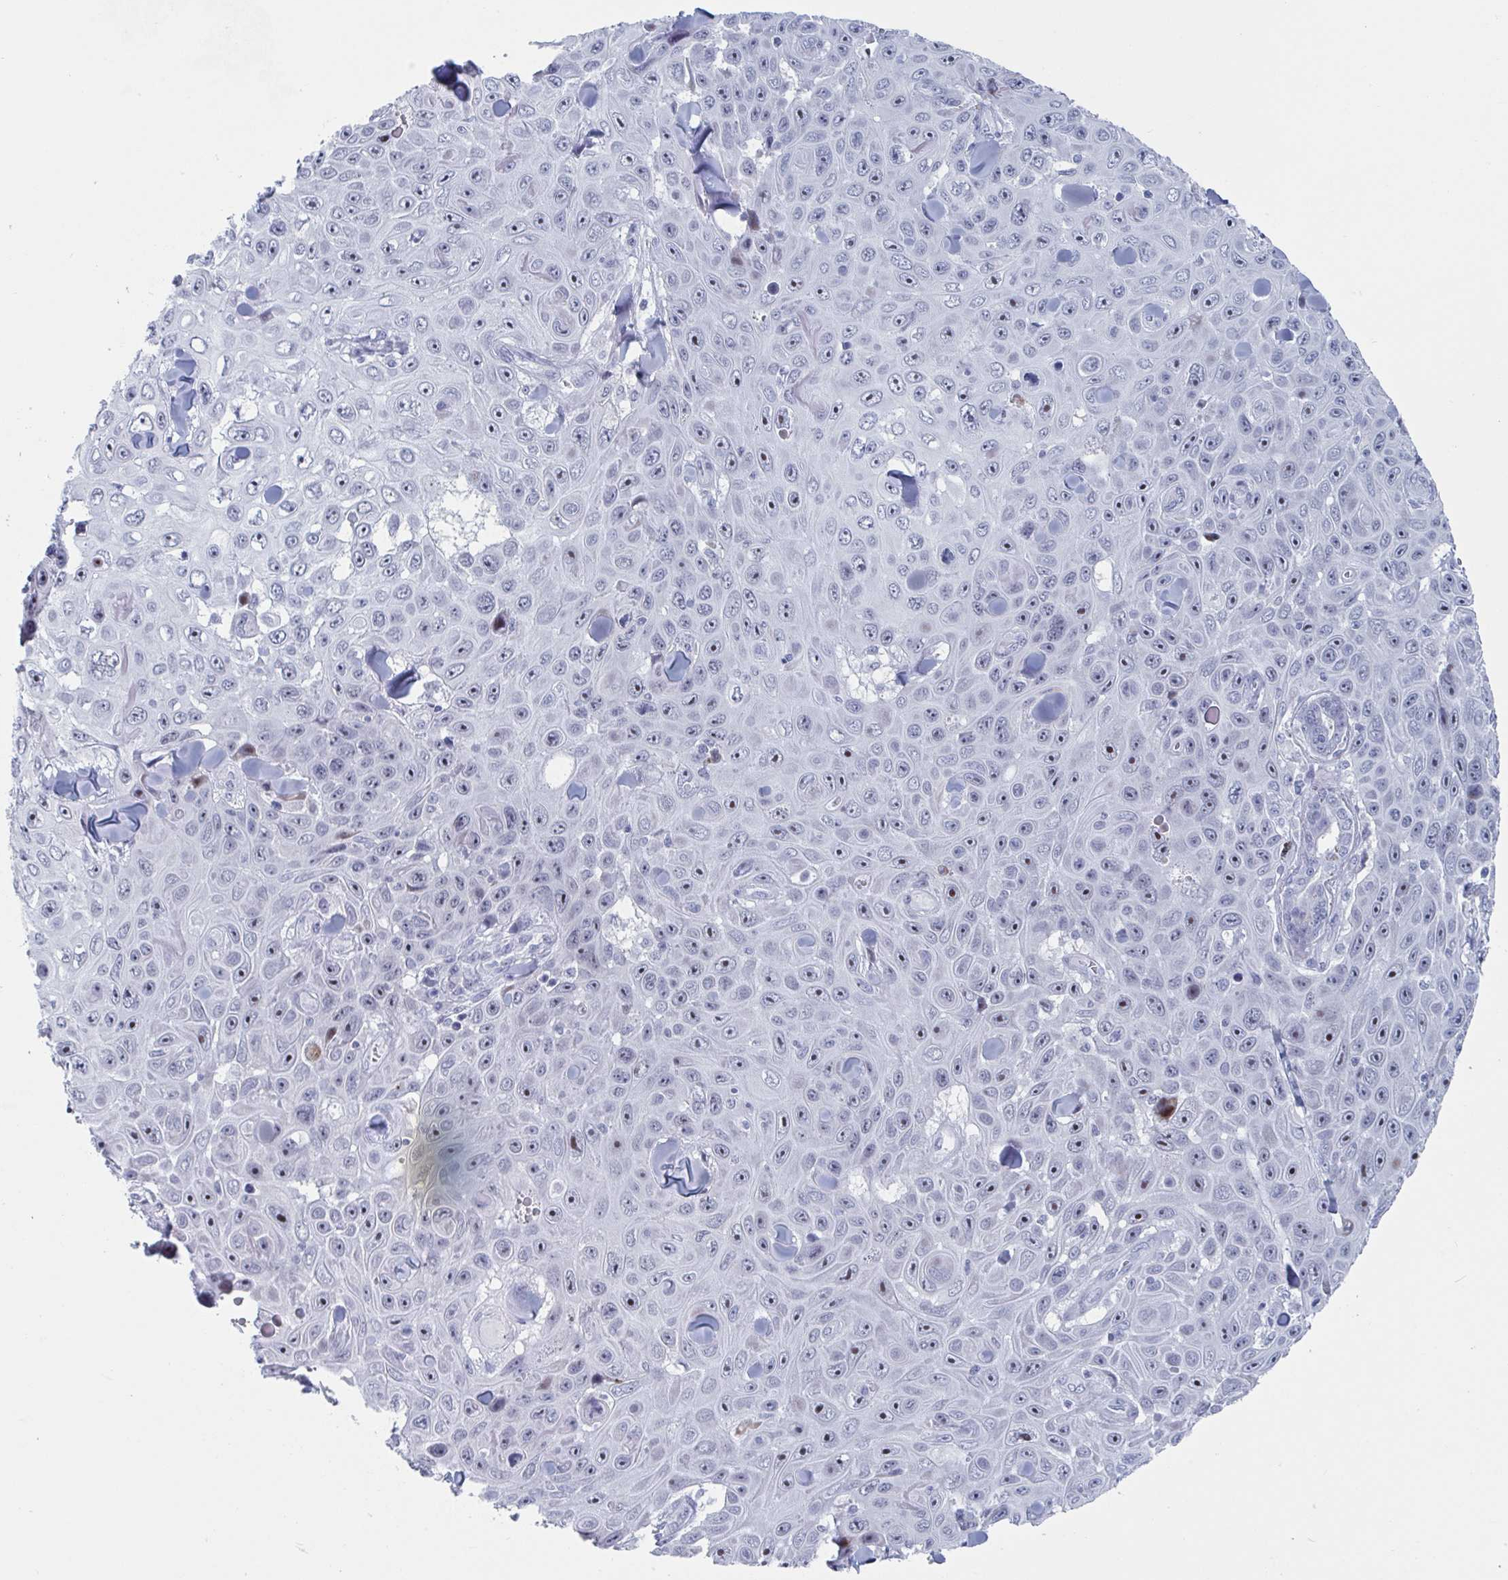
{"staining": {"intensity": "moderate", "quantity": ">75%", "location": "nuclear"}, "tissue": "skin cancer", "cell_type": "Tumor cells", "image_type": "cancer", "snomed": [{"axis": "morphology", "description": "Squamous cell carcinoma, NOS"}, {"axis": "topography", "description": "Skin"}], "caption": "High-power microscopy captured an IHC micrograph of skin cancer (squamous cell carcinoma), revealing moderate nuclear expression in about >75% of tumor cells. (Stains: DAB (3,3'-diaminobenzidine) in brown, nuclei in blue, Microscopy: brightfield microscopy at high magnification).", "gene": "NR1H2", "patient": {"sex": "male", "age": 82}}